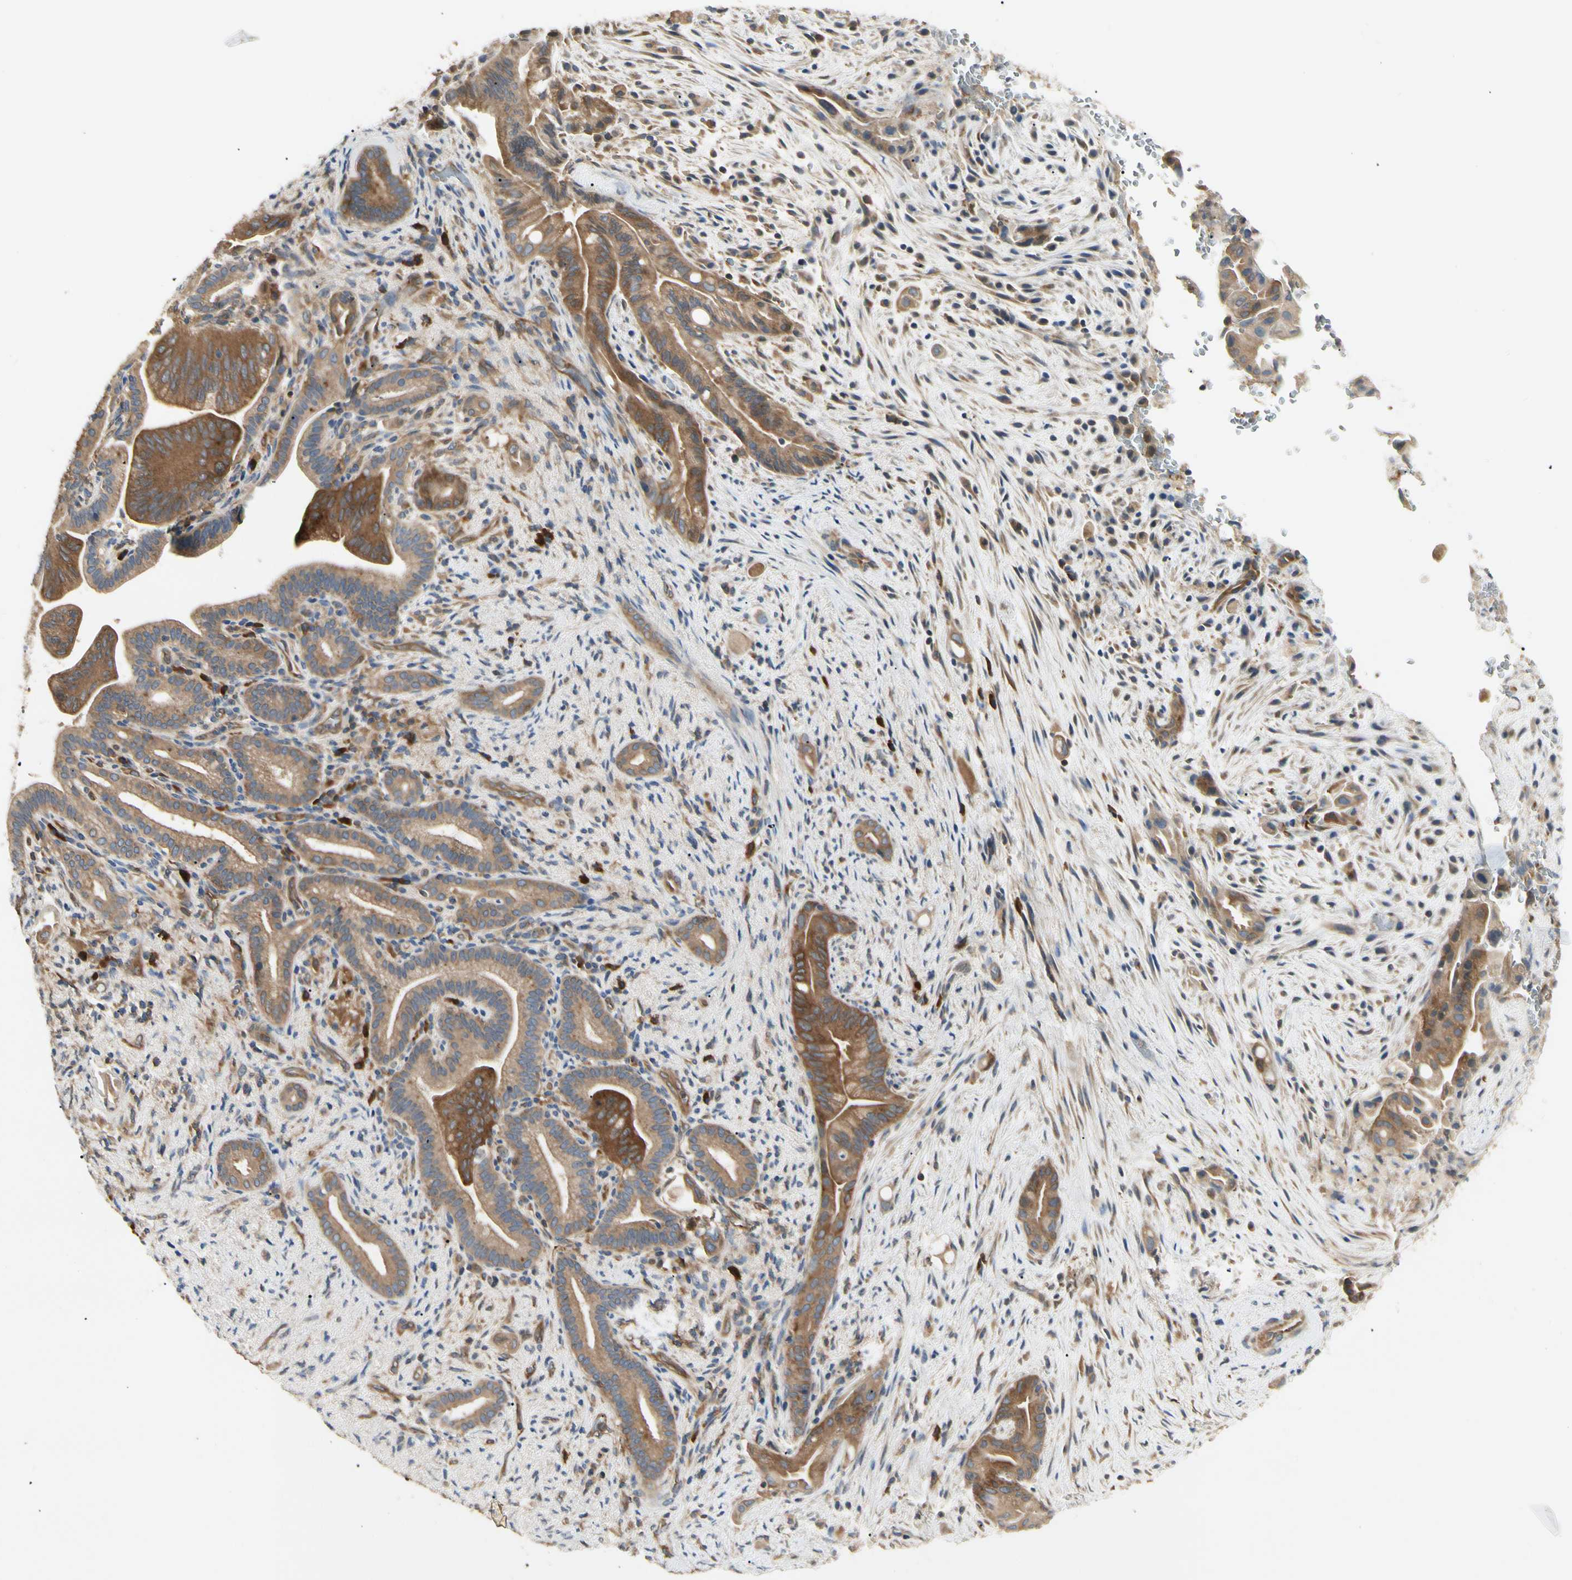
{"staining": {"intensity": "moderate", "quantity": ">75%", "location": "cytoplasmic/membranous"}, "tissue": "liver cancer", "cell_type": "Tumor cells", "image_type": "cancer", "snomed": [{"axis": "morphology", "description": "Cholangiocarcinoma"}, {"axis": "topography", "description": "Liver"}], "caption": "Immunohistochemical staining of cholangiocarcinoma (liver) exhibits medium levels of moderate cytoplasmic/membranous positivity in about >75% of tumor cells.", "gene": "NME1-NME2", "patient": {"sex": "female", "age": 68}}